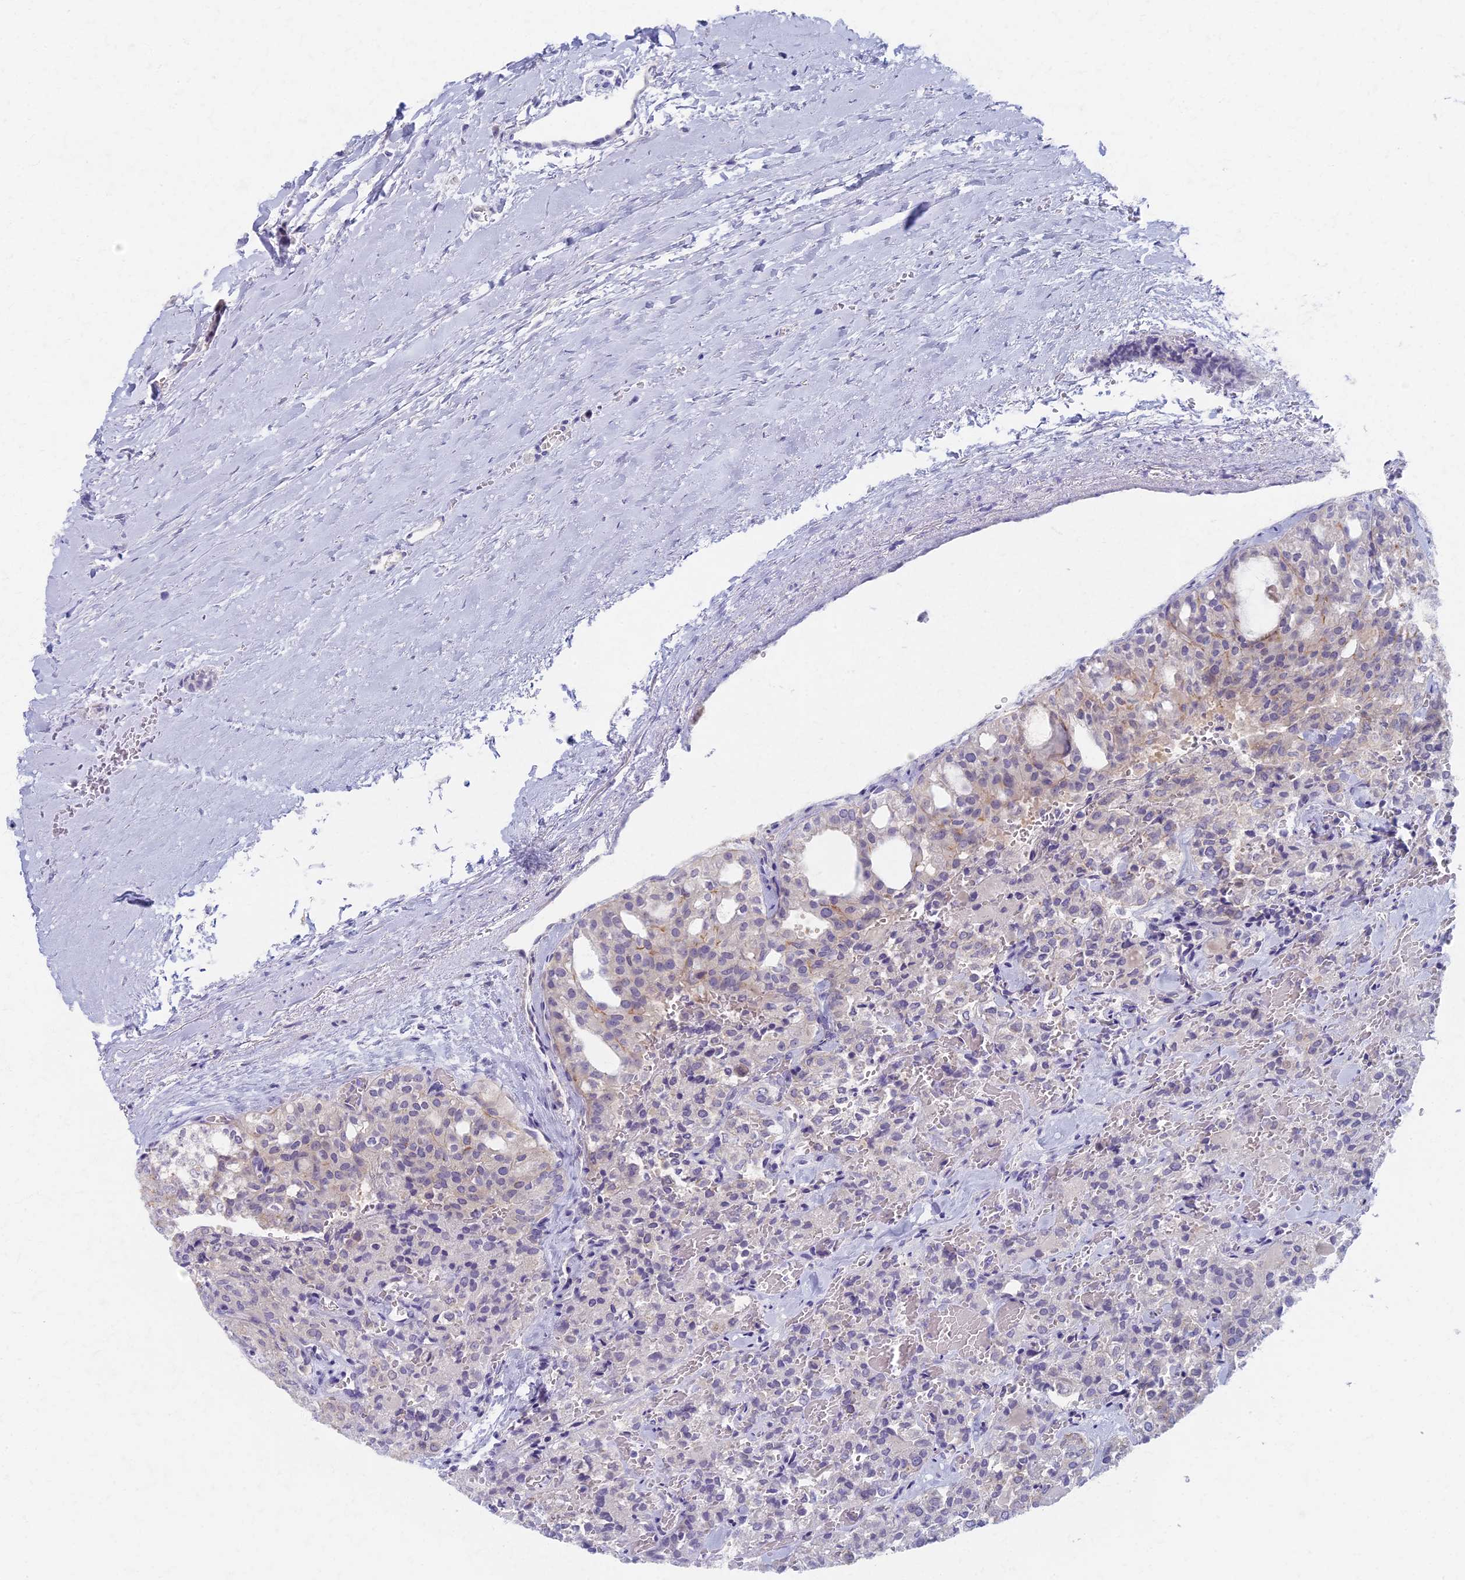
{"staining": {"intensity": "negative", "quantity": "none", "location": "none"}, "tissue": "thyroid cancer", "cell_type": "Tumor cells", "image_type": "cancer", "snomed": [{"axis": "morphology", "description": "Follicular adenoma carcinoma, NOS"}, {"axis": "topography", "description": "Thyroid gland"}], "caption": "This is an immunohistochemistry (IHC) image of follicular adenoma carcinoma (thyroid). There is no positivity in tumor cells.", "gene": "AP4E1", "patient": {"sex": "male", "age": 75}}